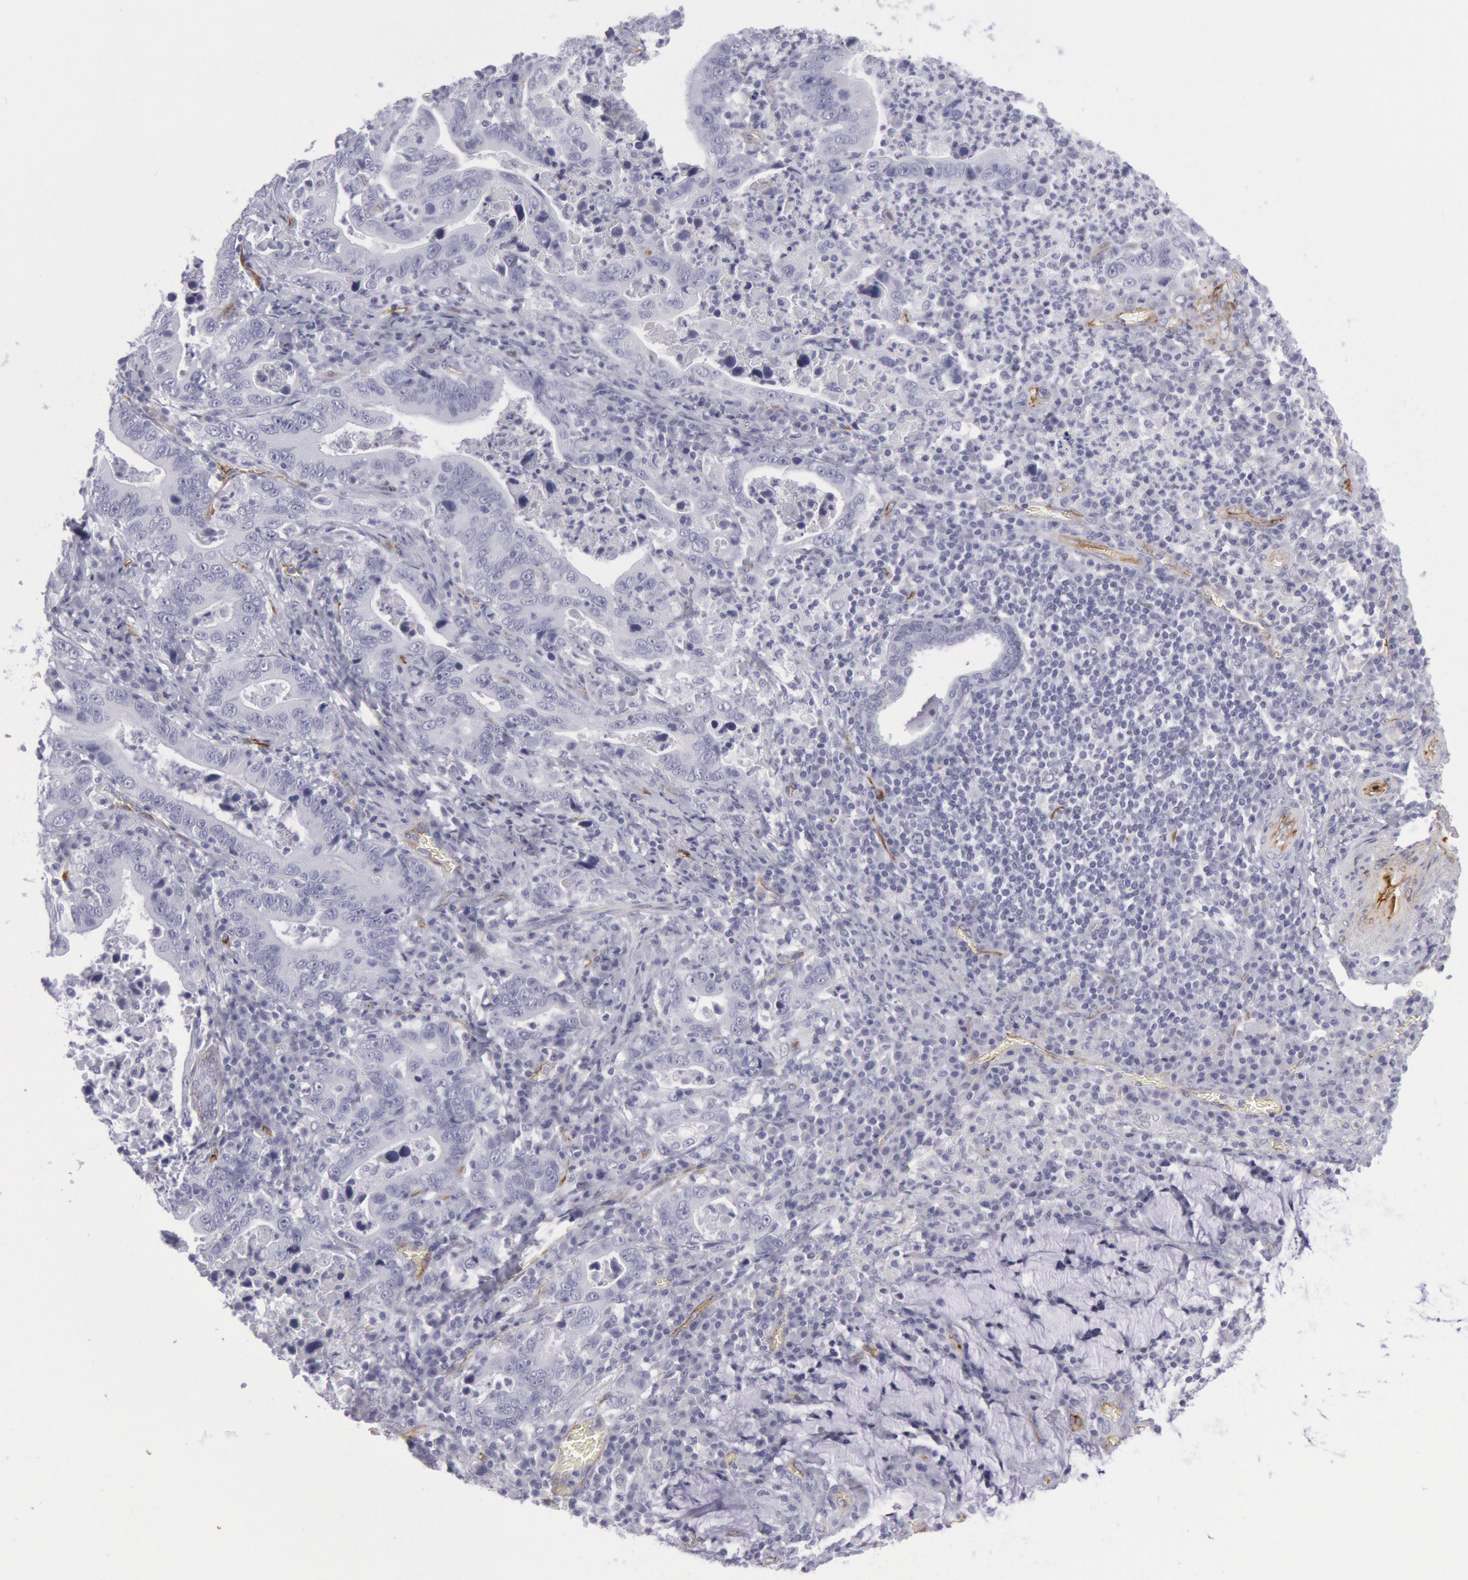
{"staining": {"intensity": "negative", "quantity": "none", "location": "none"}, "tissue": "stomach cancer", "cell_type": "Tumor cells", "image_type": "cancer", "snomed": [{"axis": "morphology", "description": "Adenocarcinoma, NOS"}, {"axis": "topography", "description": "Stomach, upper"}], "caption": "An immunohistochemistry (IHC) photomicrograph of adenocarcinoma (stomach) is shown. There is no staining in tumor cells of adenocarcinoma (stomach).", "gene": "CDH13", "patient": {"sex": "male", "age": 63}}